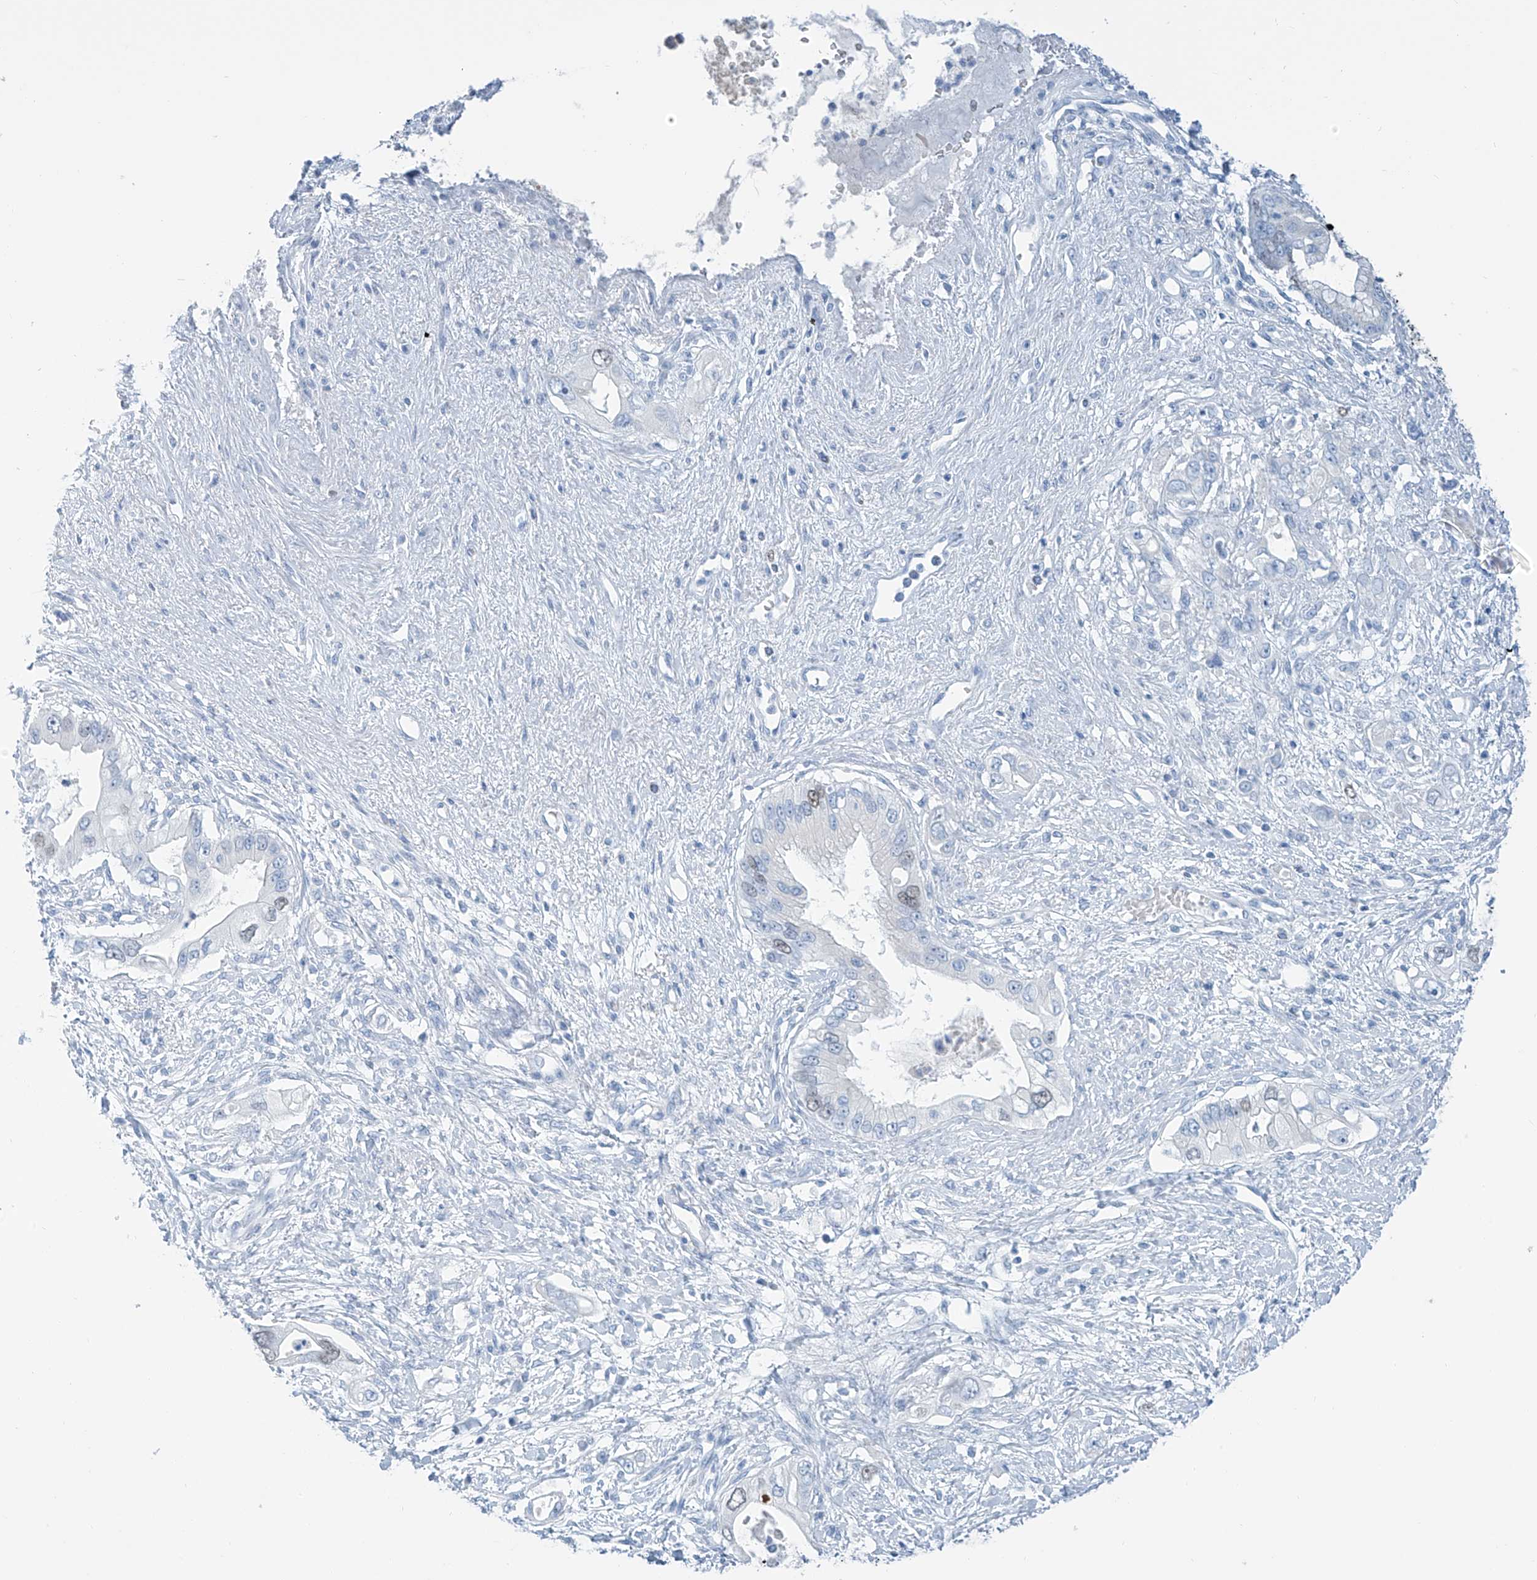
{"staining": {"intensity": "negative", "quantity": "none", "location": "none"}, "tissue": "pancreatic cancer", "cell_type": "Tumor cells", "image_type": "cancer", "snomed": [{"axis": "morphology", "description": "Inflammation, NOS"}, {"axis": "morphology", "description": "Adenocarcinoma, NOS"}, {"axis": "topography", "description": "Pancreas"}], "caption": "An immunohistochemistry photomicrograph of pancreatic cancer (adenocarcinoma) is shown. There is no staining in tumor cells of pancreatic cancer (adenocarcinoma). (DAB immunohistochemistry (IHC) with hematoxylin counter stain).", "gene": "SGO2", "patient": {"sex": "female", "age": 56}}